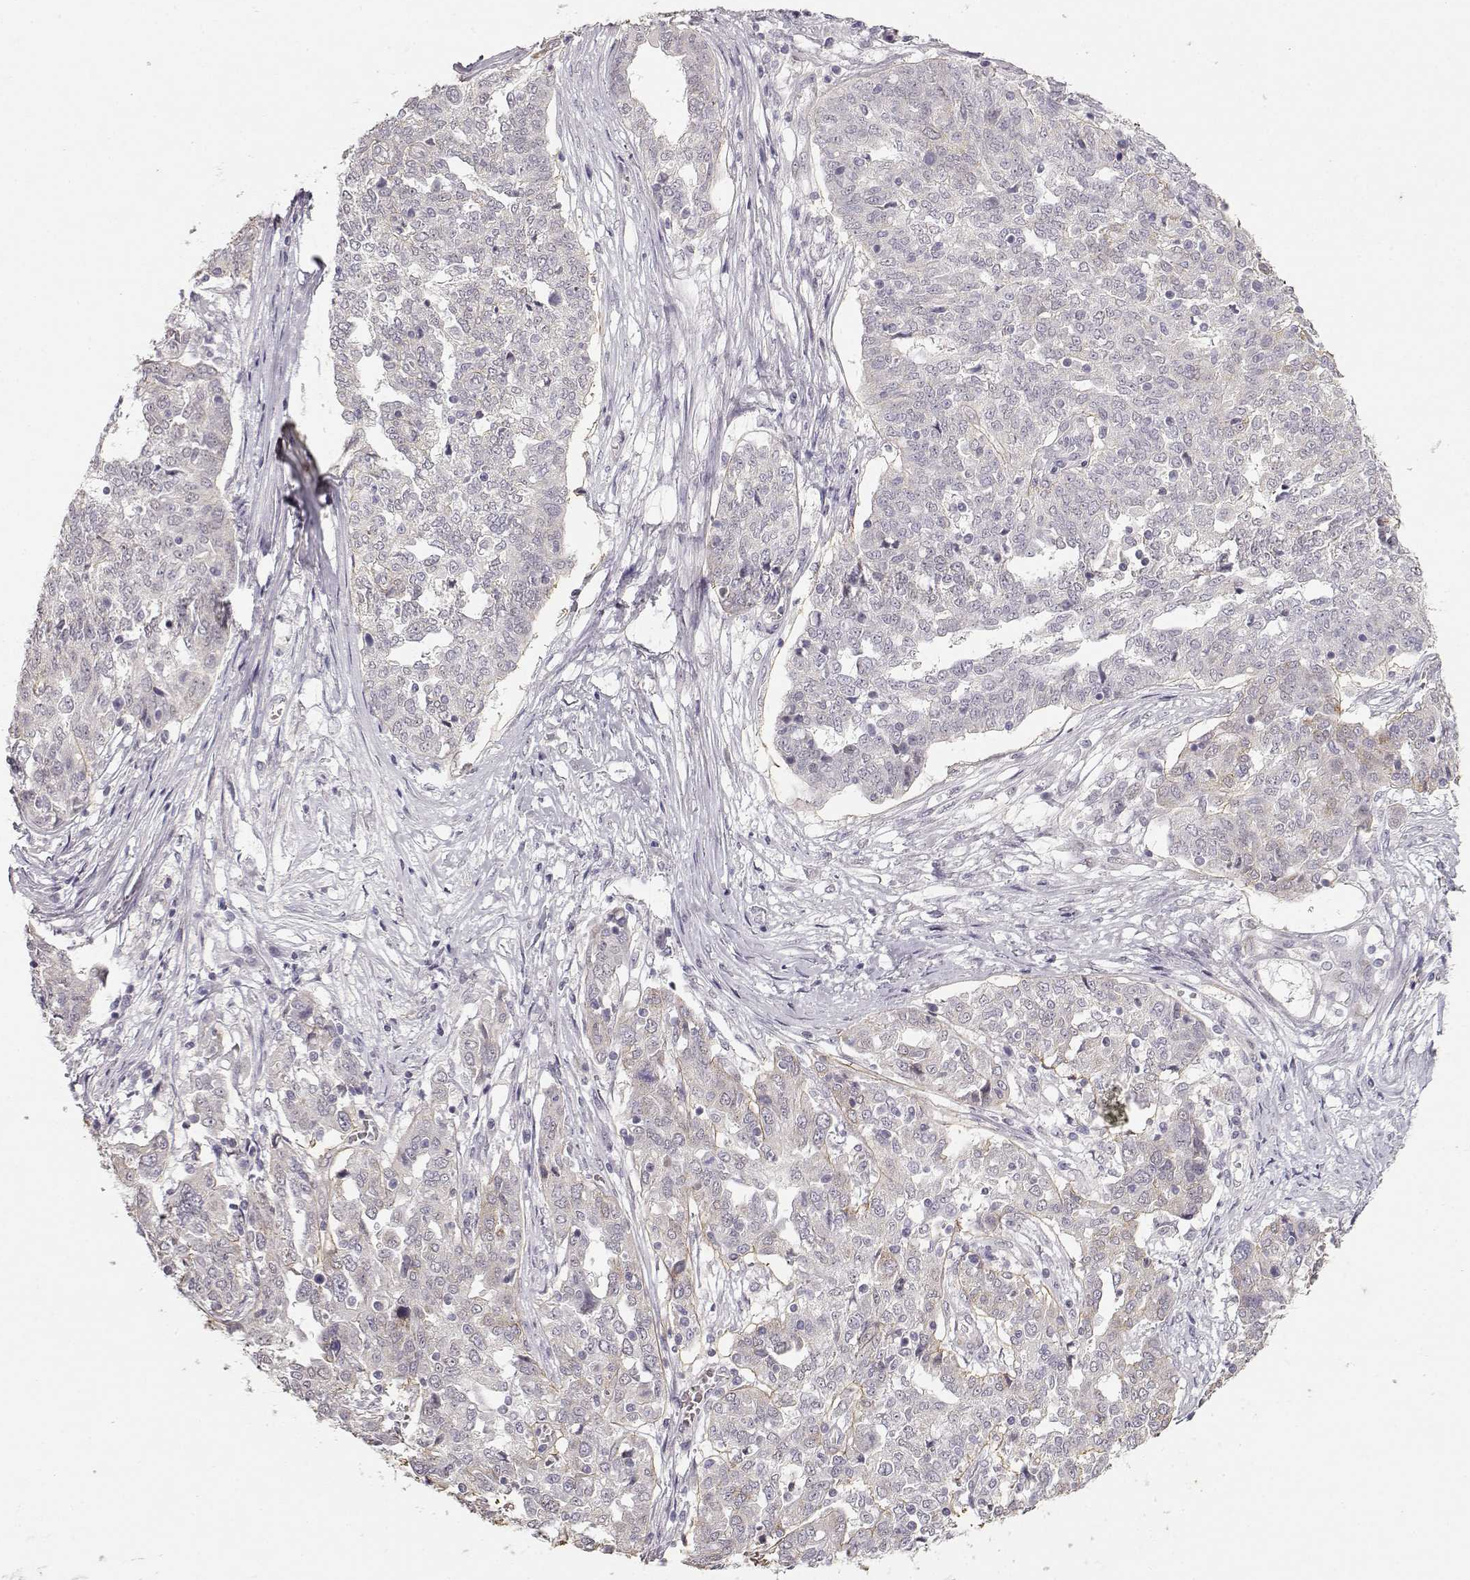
{"staining": {"intensity": "negative", "quantity": "none", "location": "none"}, "tissue": "ovarian cancer", "cell_type": "Tumor cells", "image_type": "cancer", "snomed": [{"axis": "morphology", "description": "Cystadenocarcinoma, serous, NOS"}, {"axis": "topography", "description": "Ovary"}], "caption": "This is an IHC histopathology image of serous cystadenocarcinoma (ovarian). There is no staining in tumor cells.", "gene": "LAMA5", "patient": {"sex": "female", "age": 67}}